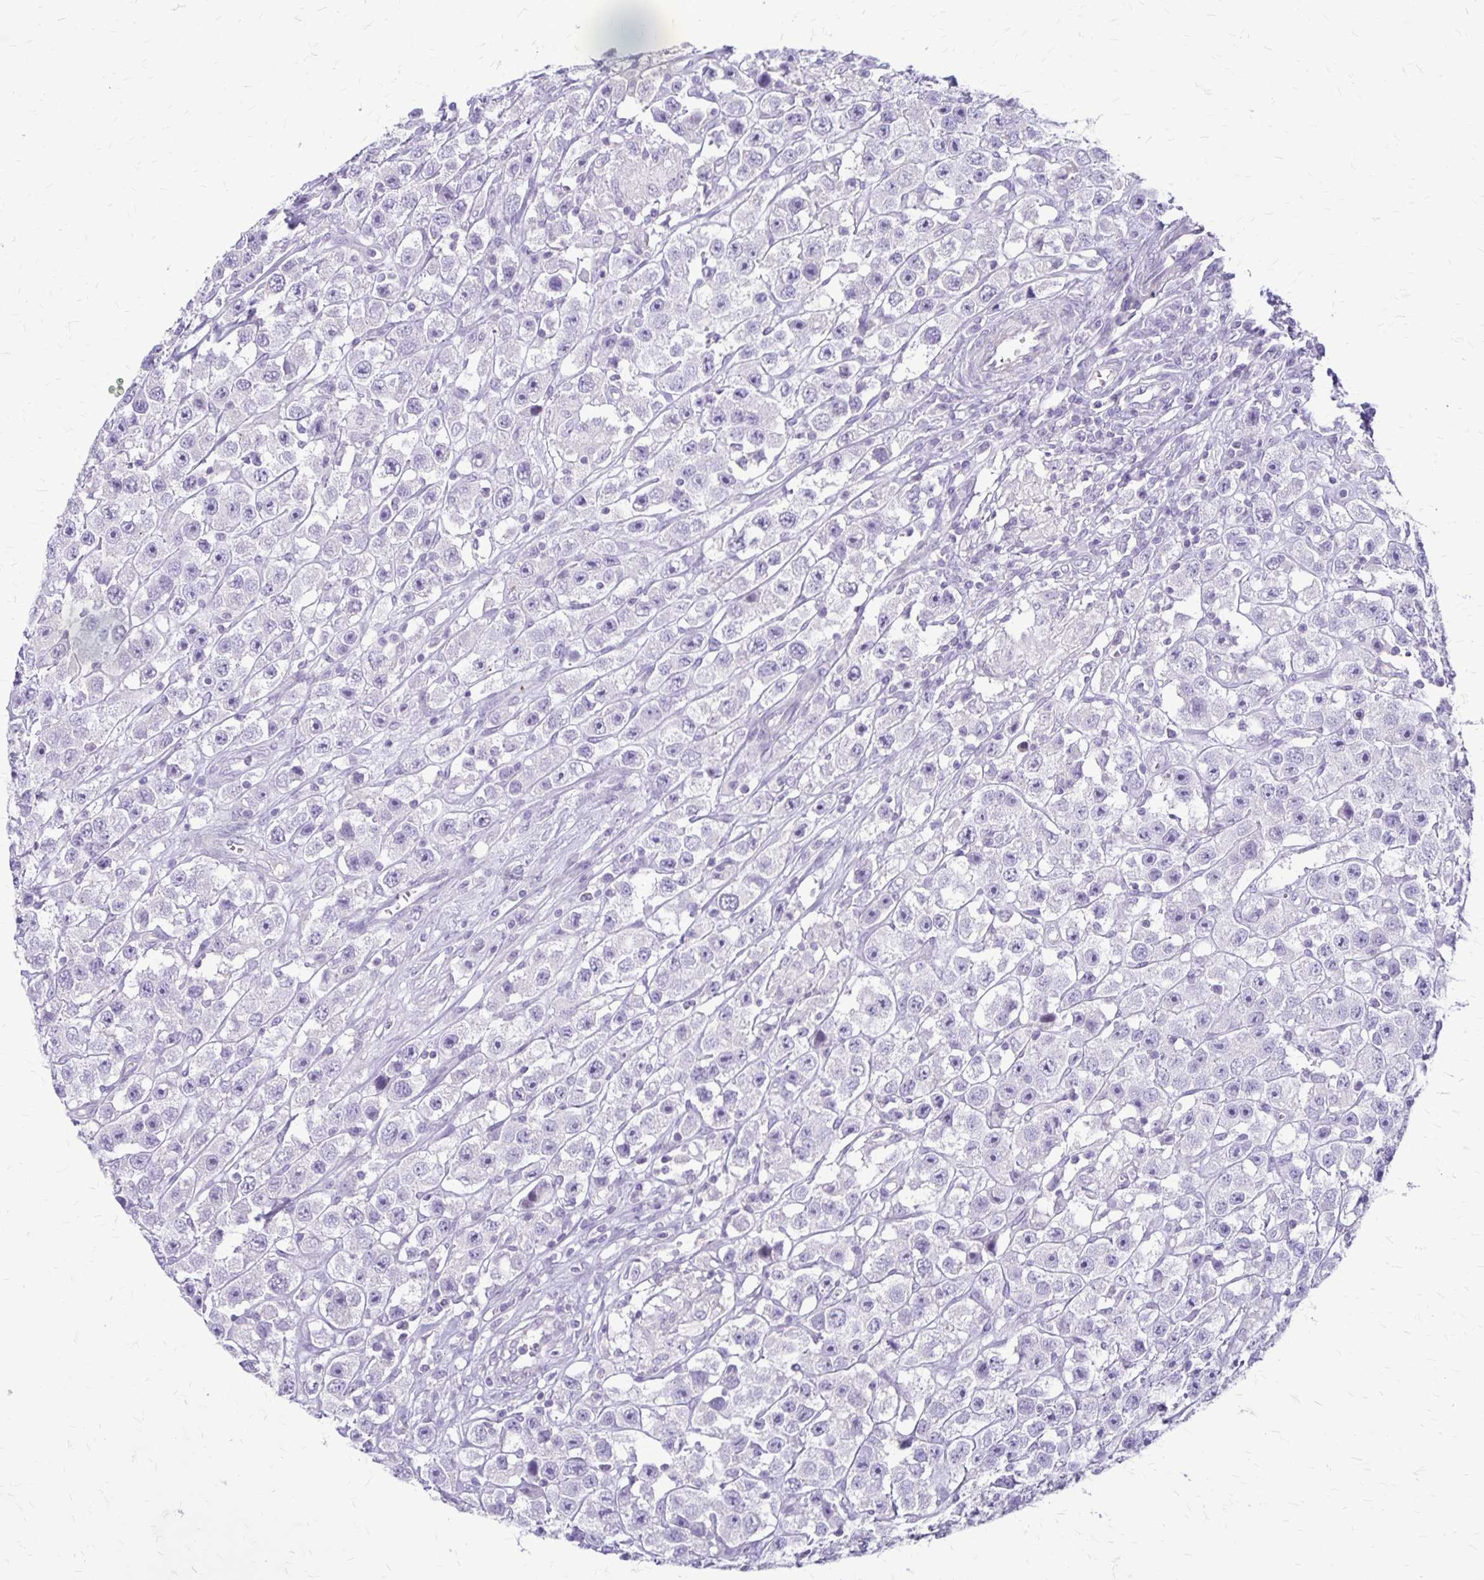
{"staining": {"intensity": "negative", "quantity": "none", "location": "none"}, "tissue": "testis cancer", "cell_type": "Tumor cells", "image_type": "cancer", "snomed": [{"axis": "morphology", "description": "Seminoma, NOS"}, {"axis": "topography", "description": "Testis"}], "caption": "Tumor cells show no significant expression in testis seminoma.", "gene": "GP9", "patient": {"sex": "male", "age": 45}}